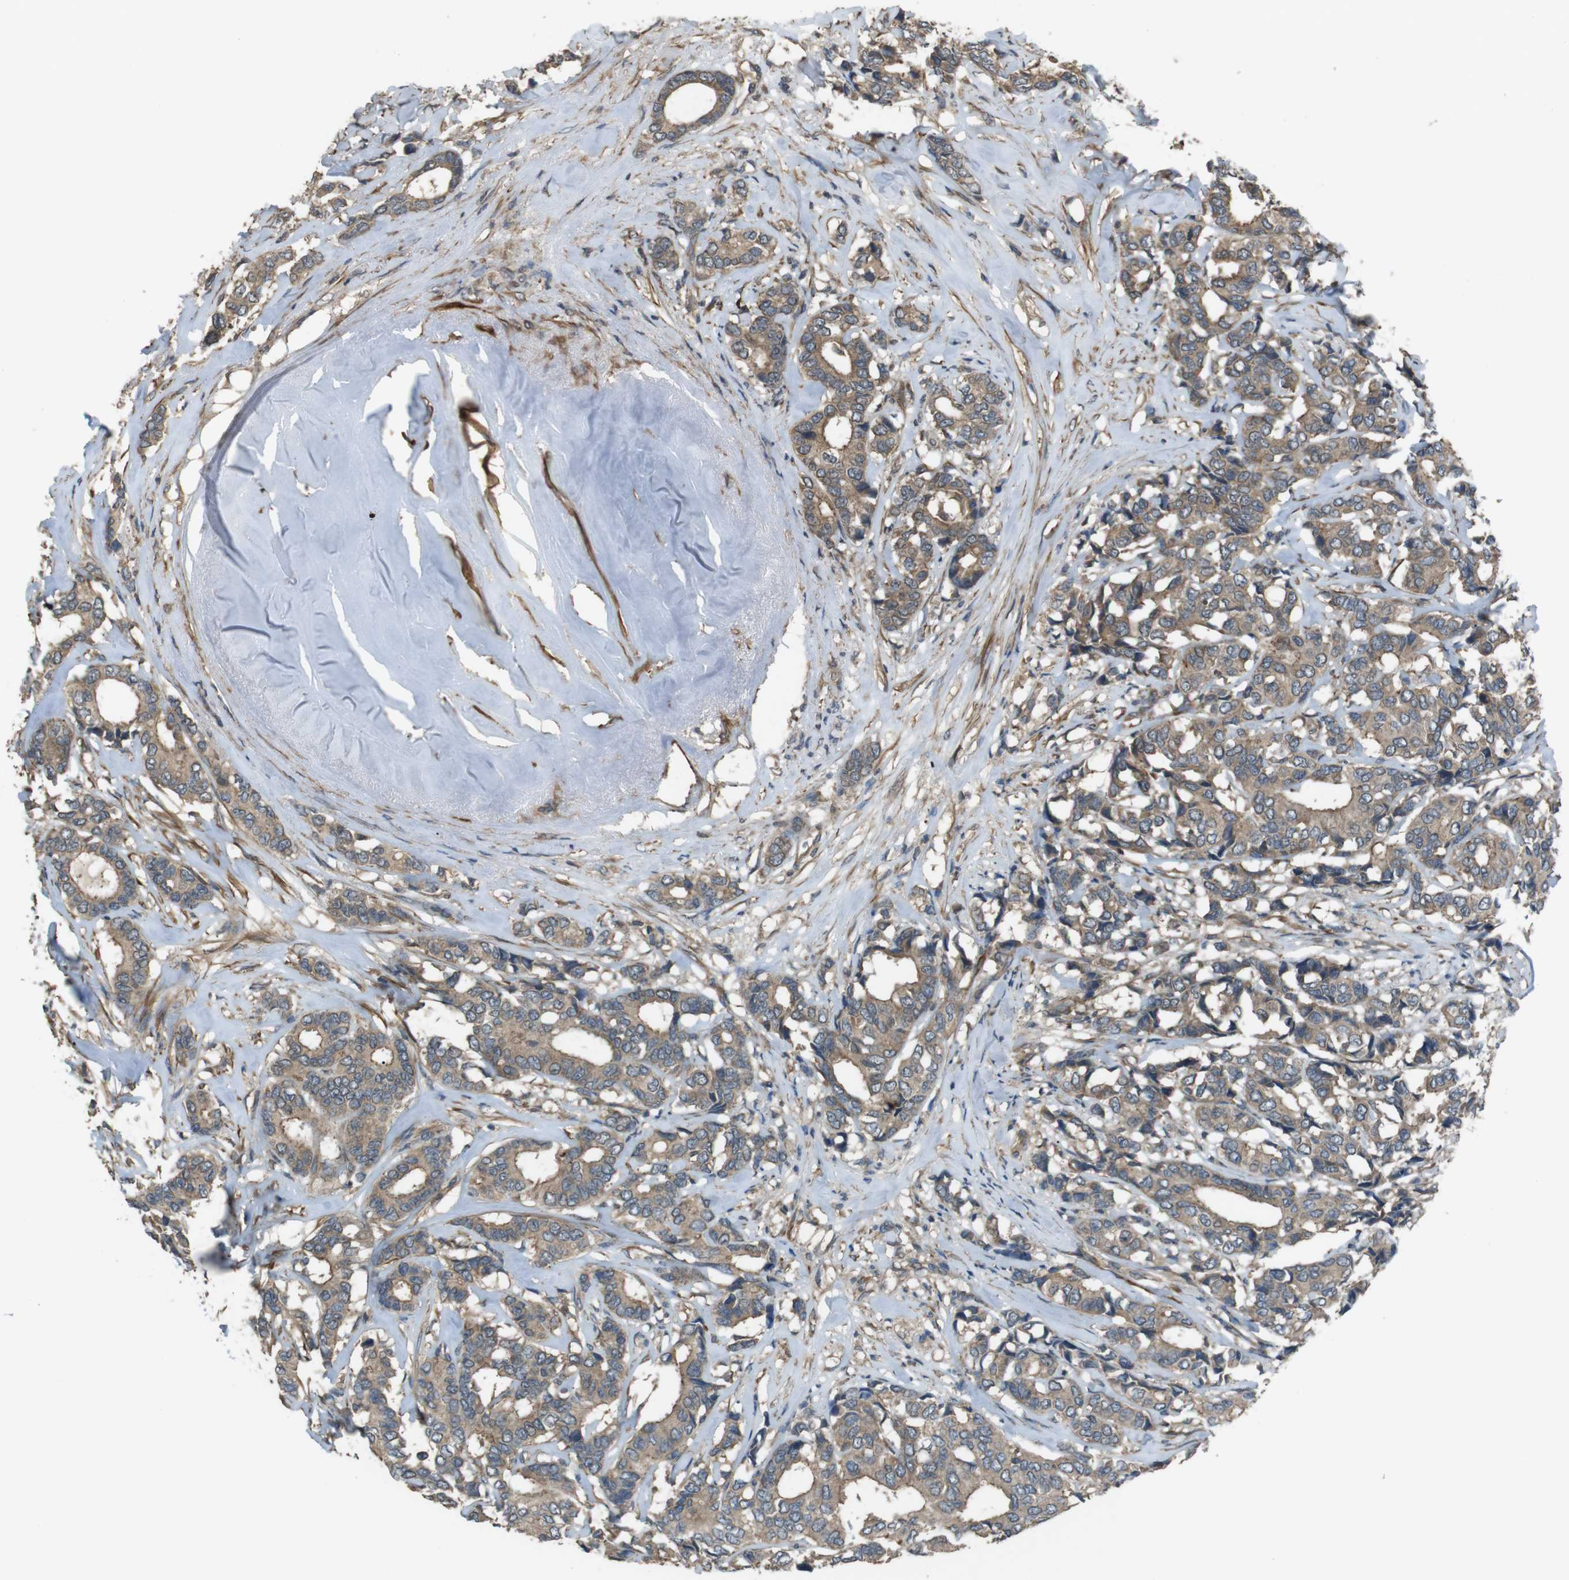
{"staining": {"intensity": "moderate", "quantity": ">75%", "location": "cytoplasmic/membranous"}, "tissue": "breast cancer", "cell_type": "Tumor cells", "image_type": "cancer", "snomed": [{"axis": "morphology", "description": "Duct carcinoma"}, {"axis": "topography", "description": "Breast"}], "caption": "Breast infiltrating ductal carcinoma stained for a protein (brown) reveals moderate cytoplasmic/membranous positive expression in approximately >75% of tumor cells.", "gene": "FUT2", "patient": {"sex": "female", "age": 87}}